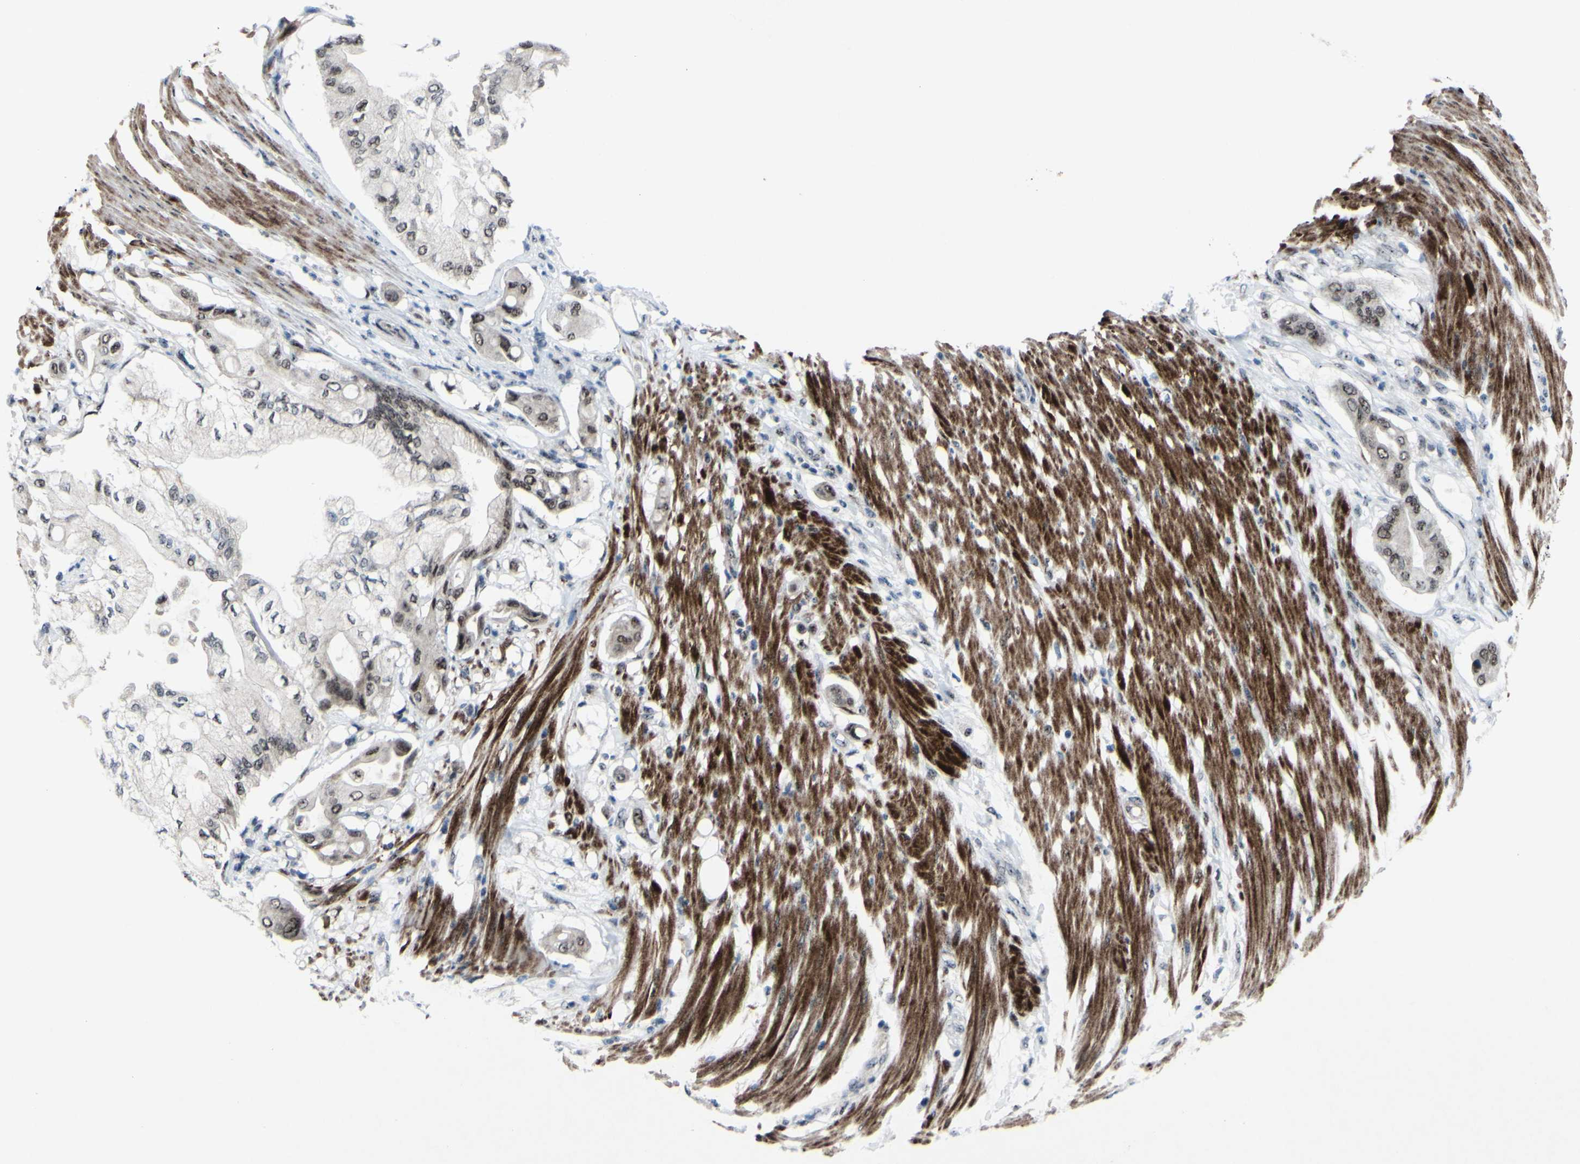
{"staining": {"intensity": "moderate", "quantity": ">75%", "location": "nuclear"}, "tissue": "pancreatic cancer", "cell_type": "Tumor cells", "image_type": "cancer", "snomed": [{"axis": "morphology", "description": "Adenocarcinoma, NOS"}, {"axis": "morphology", "description": "Adenocarcinoma, metastatic, NOS"}, {"axis": "topography", "description": "Lymph node"}, {"axis": "topography", "description": "Pancreas"}, {"axis": "topography", "description": "Duodenum"}], "caption": "Moderate nuclear protein expression is seen in approximately >75% of tumor cells in pancreatic cancer (adenocarcinoma).", "gene": "POLR1A", "patient": {"sex": "female", "age": 64}}